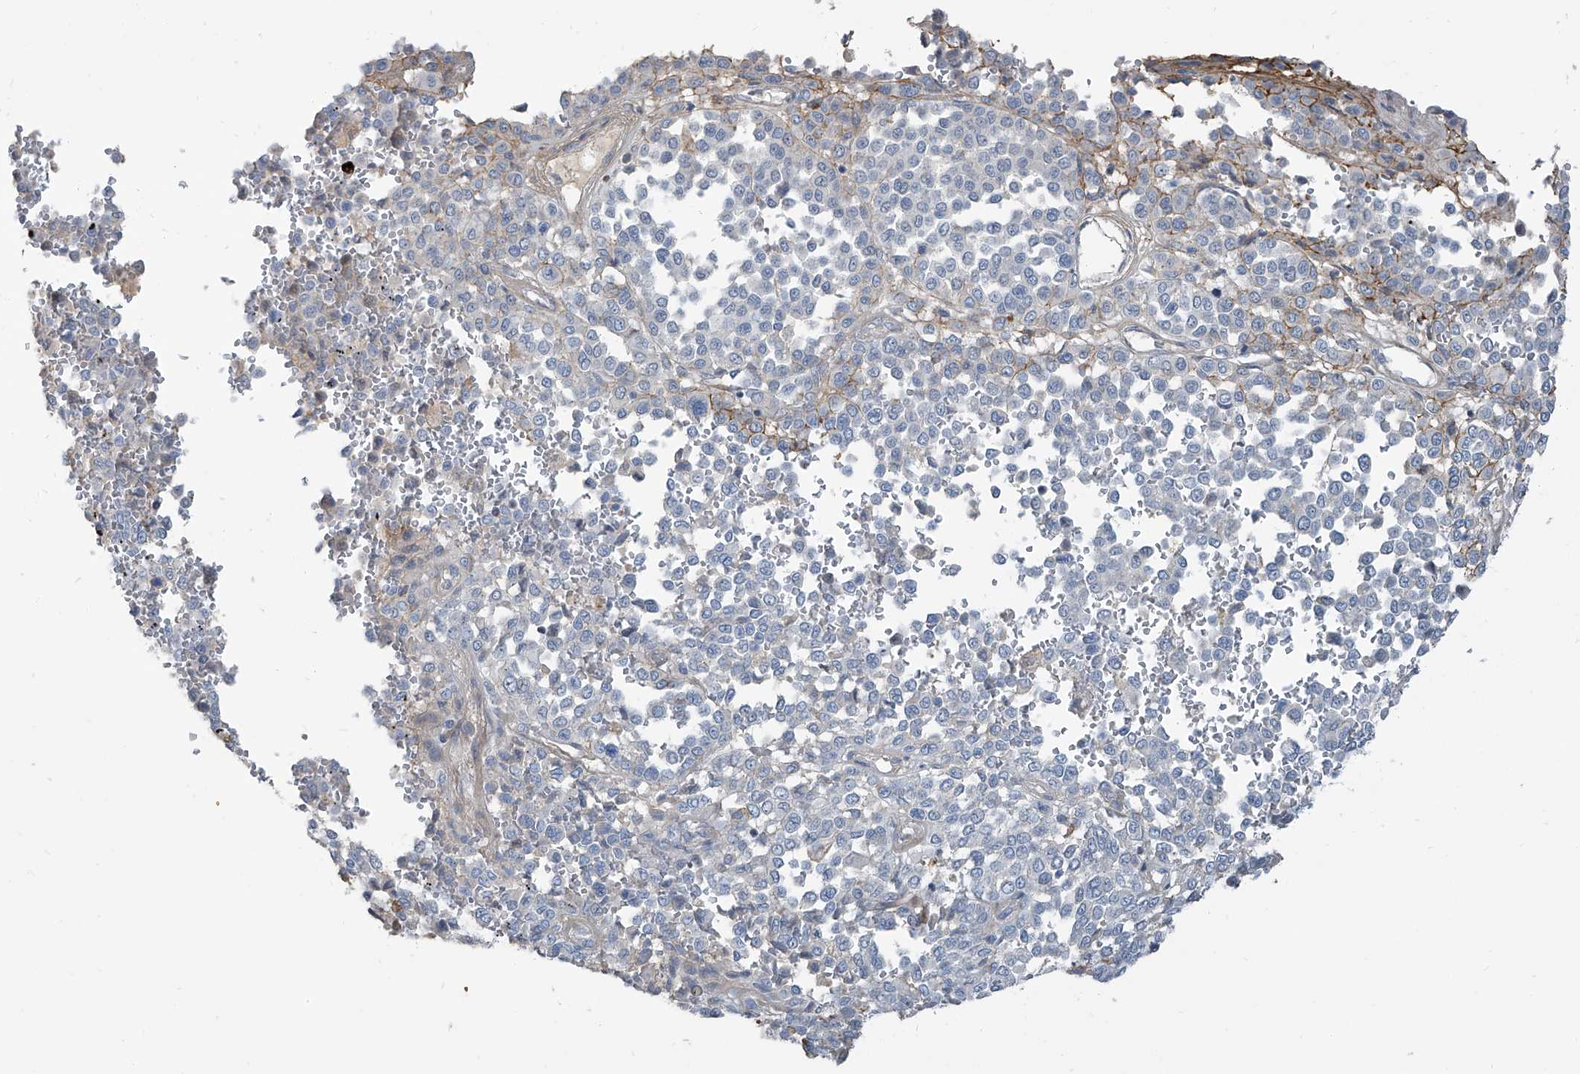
{"staining": {"intensity": "negative", "quantity": "none", "location": "none"}, "tissue": "melanoma", "cell_type": "Tumor cells", "image_type": "cancer", "snomed": [{"axis": "morphology", "description": "Malignant melanoma, Metastatic site"}, {"axis": "topography", "description": "Pancreas"}], "caption": "Immunohistochemistry (IHC) of human melanoma demonstrates no positivity in tumor cells. (DAB immunohistochemistry, high magnification).", "gene": "HOXA3", "patient": {"sex": "female", "age": 30}}